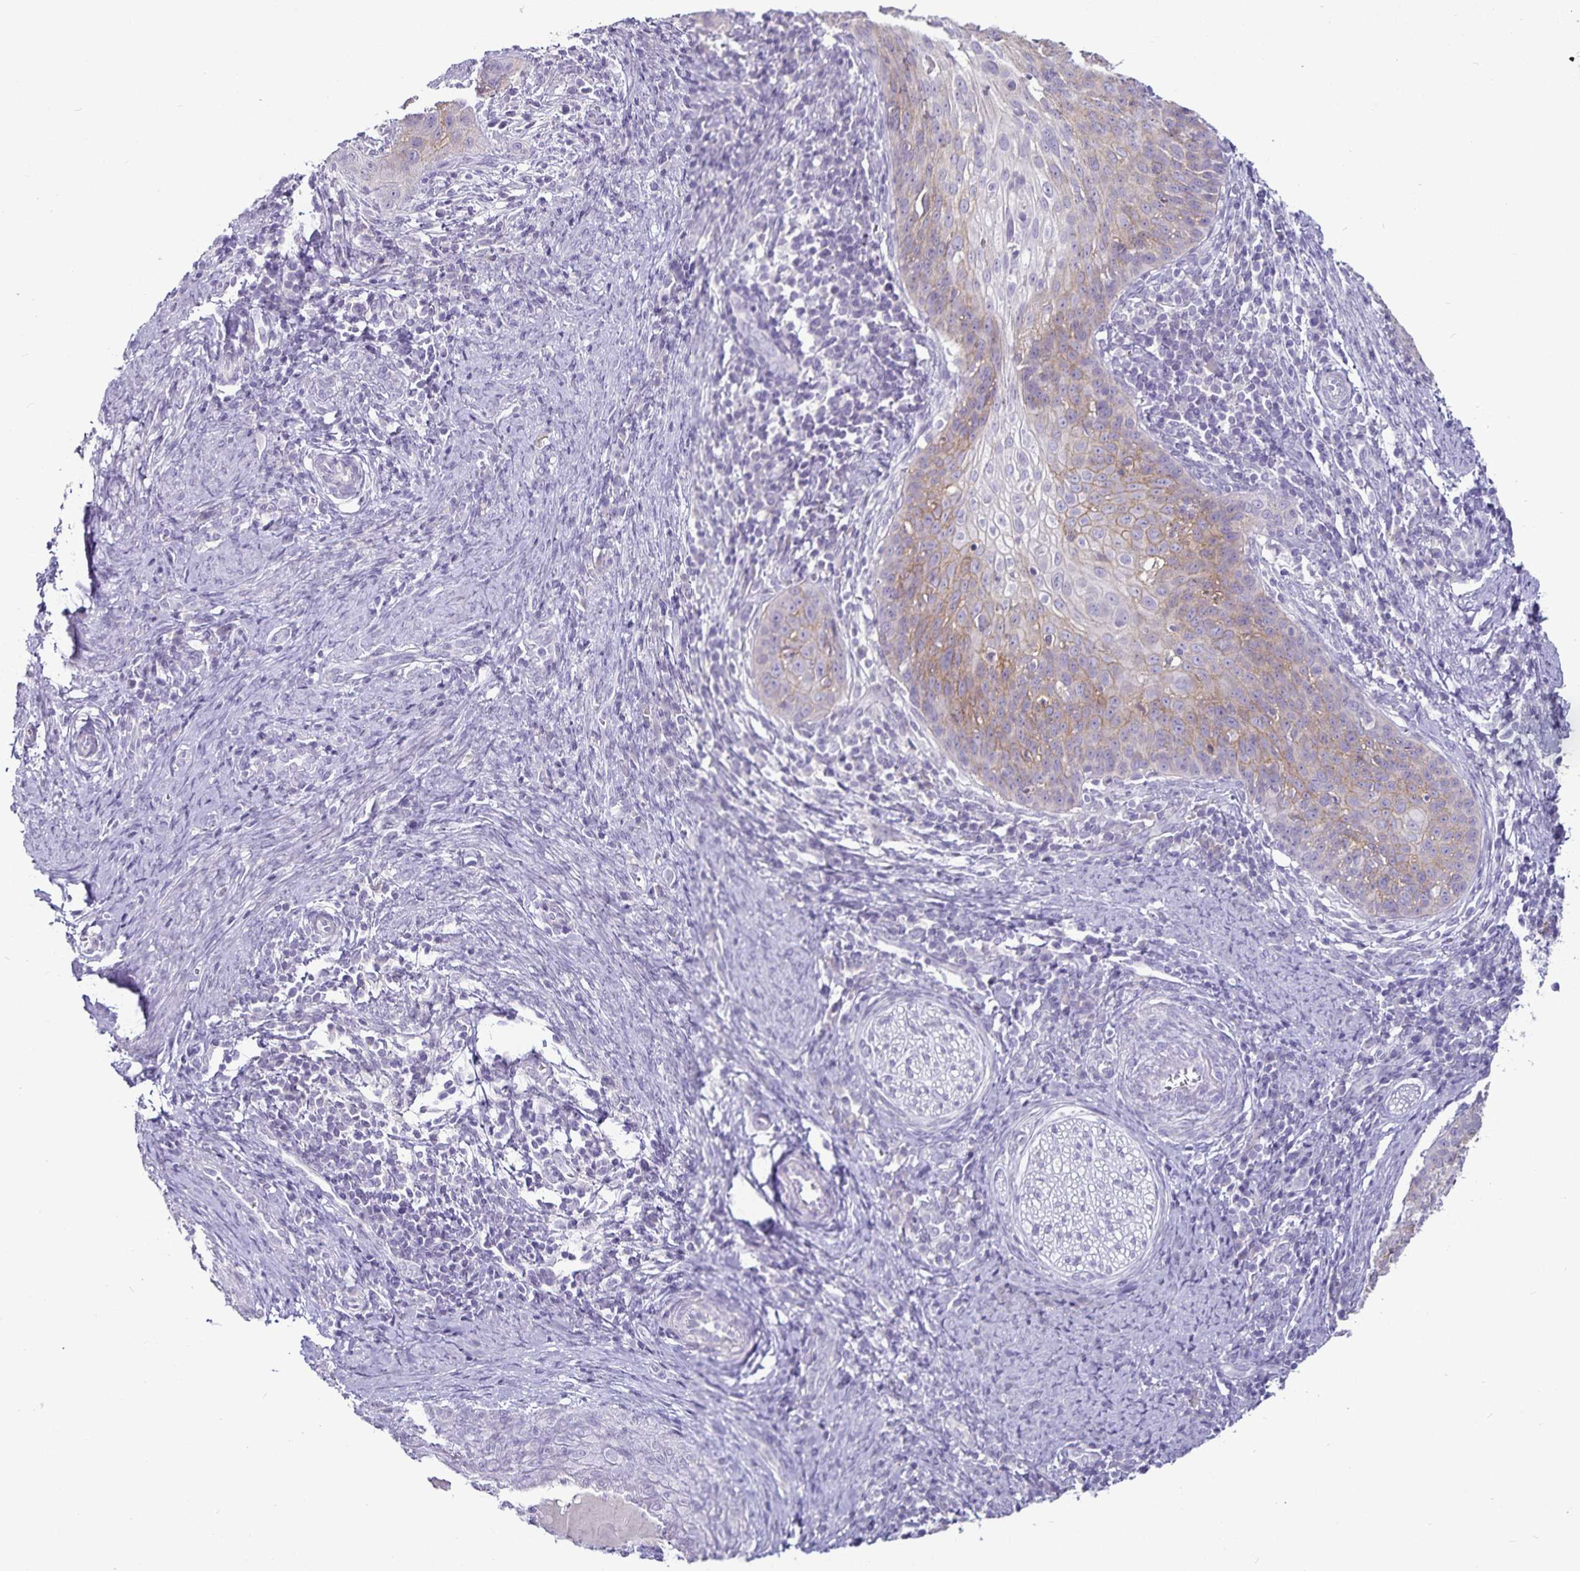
{"staining": {"intensity": "weak", "quantity": "25%-75%", "location": "cytoplasmic/membranous"}, "tissue": "cervical cancer", "cell_type": "Tumor cells", "image_type": "cancer", "snomed": [{"axis": "morphology", "description": "Squamous cell carcinoma, NOS"}, {"axis": "topography", "description": "Cervix"}], "caption": "This image shows immunohistochemistry staining of human cervical cancer, with low weak cytoplasmic/membranous staining in about 25%-75% of tumor cells.", "gene": "CA12", "patient": {"sex": "female", "age": 30}}